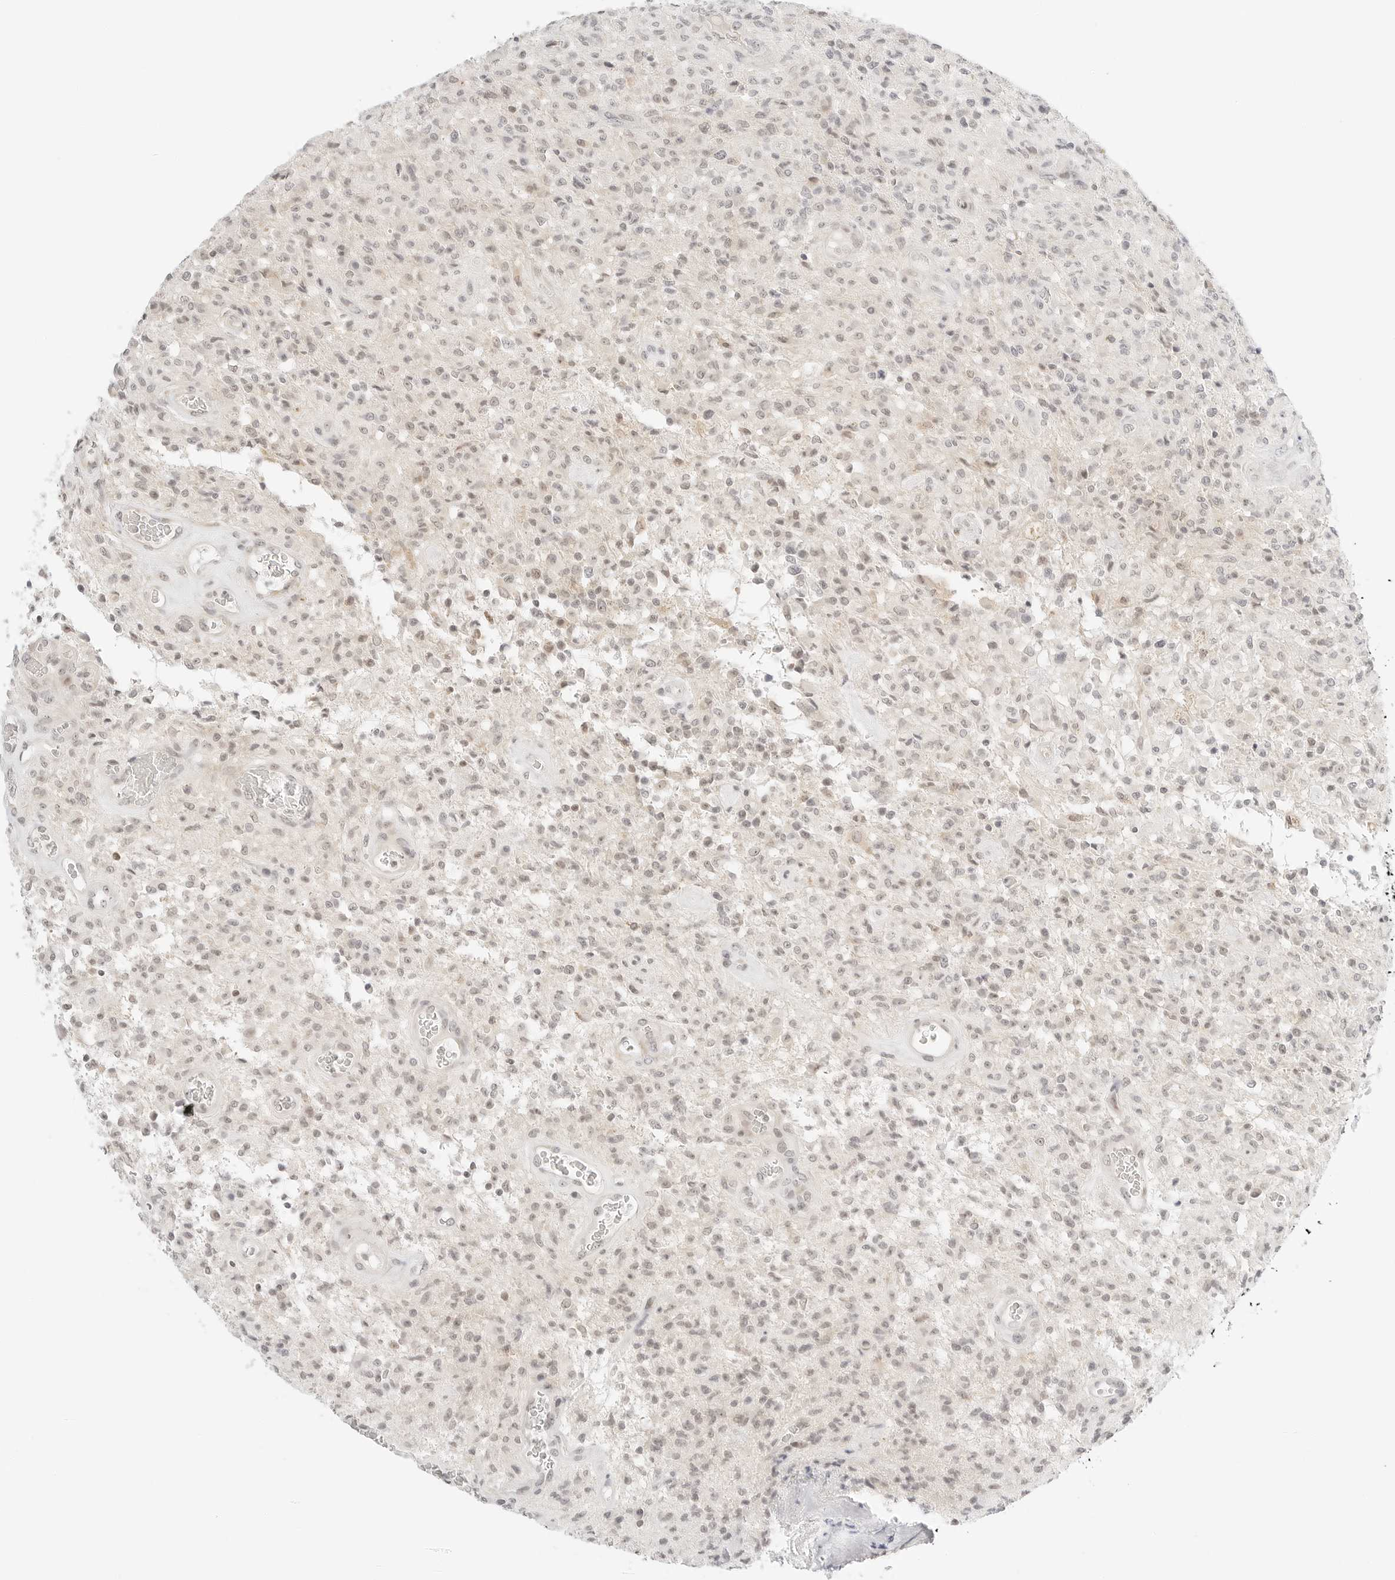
{"staining": {"intensity": "weak", "quantity": "25%-75%", "location": "nuclear"}, "tissue": "glioma", "cell_type": "Tumor cells", "image_type": "cancer", "snomed": [{"axis": "morphology", "description": "Glioma, malignant, High grade"}, {"axis": "topography", "description": "Brain"}], "caption": "Immunohistochemical staining of glioma displays low levels of weak nuclear protein expression in about 25%-75% of tumor cells.", "gene": "TEKT2", "patient": {"sex": "female", "age": 57}}